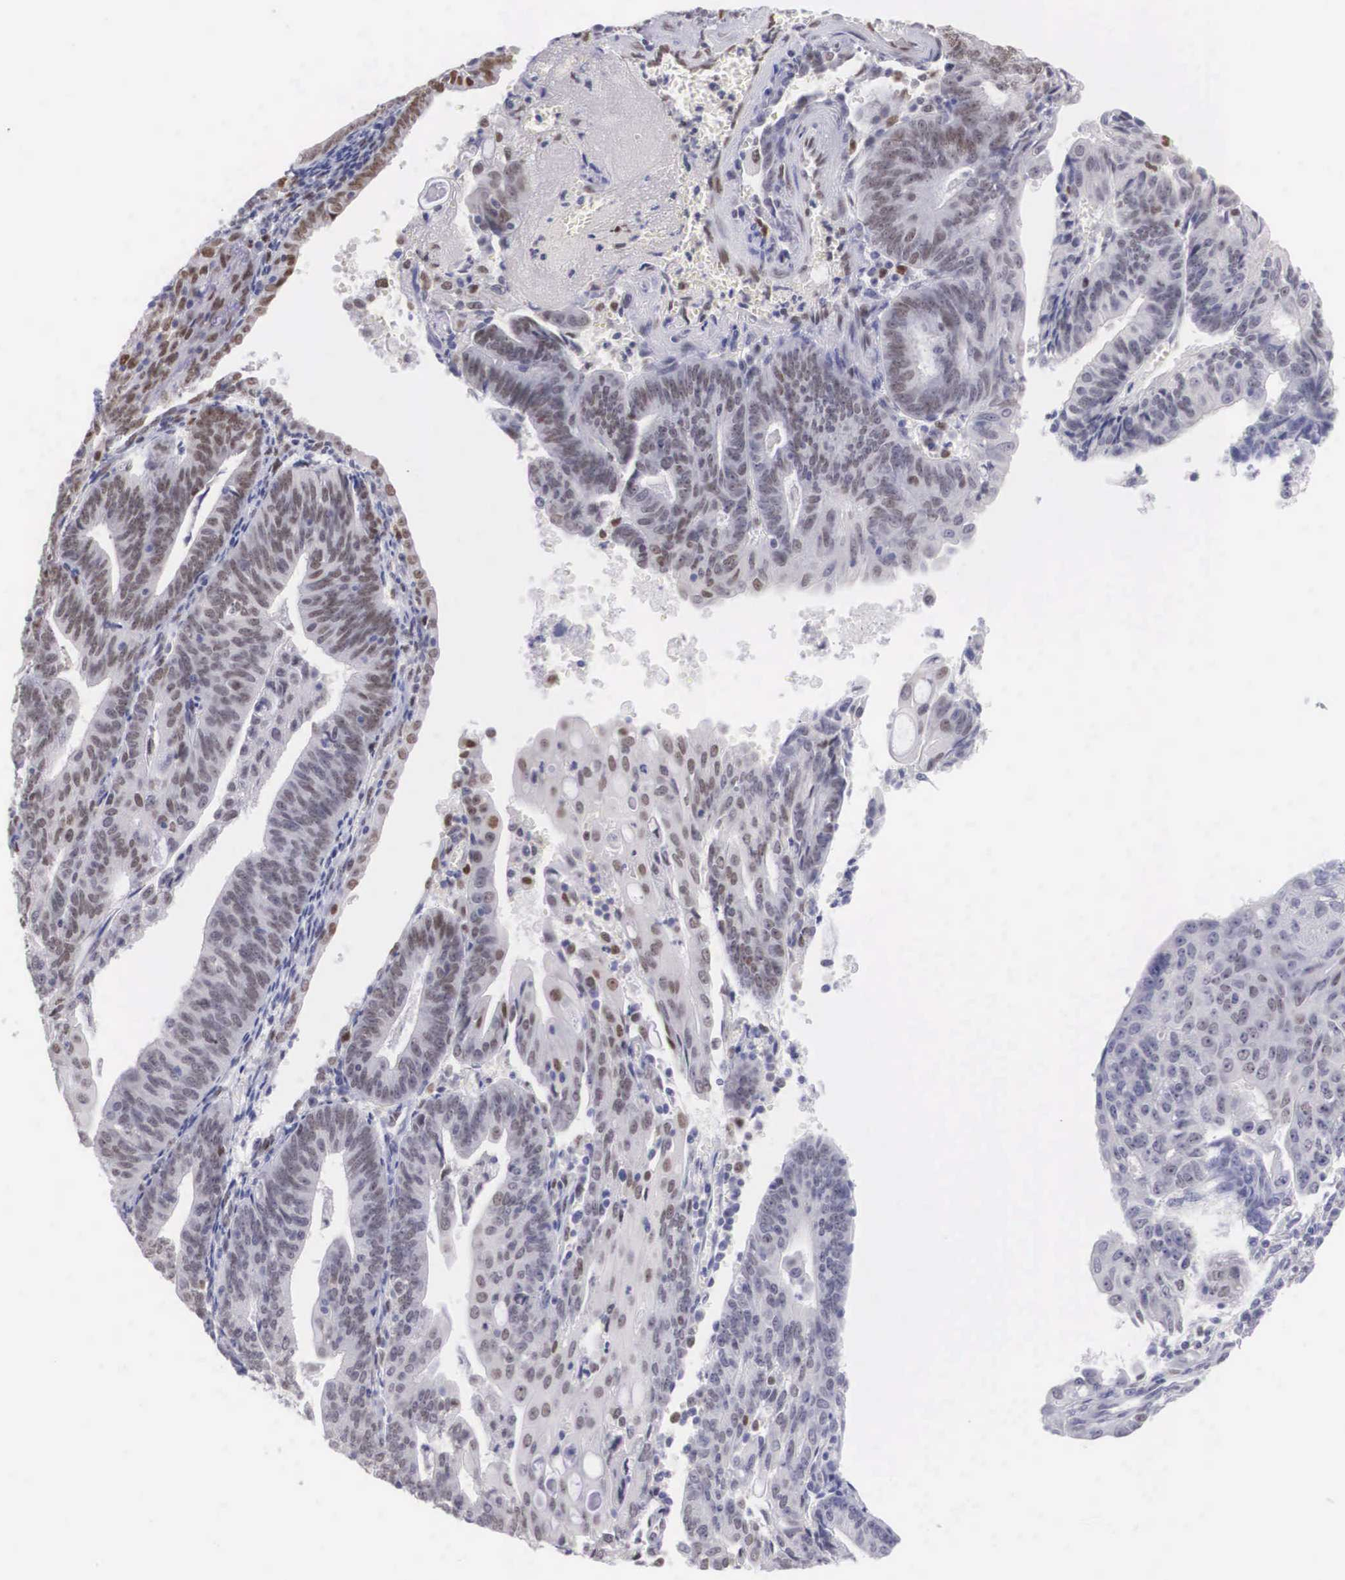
{"staining": {"intensity": "weak", "quantity": "25%-75%", "location": "nuclear"}, "tissue": "endometrial cancer", "cell_type": "Tumor cells", "image_type": "cancer", "snomed": [{"axis": "morphology", "description": "Adenocarcinoma, NOS"}, {"axis": "topography", "description": "Endometrium"}], "caption": "Protein expression by immunohistochemistry shows weak nuclear staining in approximately 25%-75% of tumor cells in endometrial adenocarcinoma.", "gene": "ETV6", "patient": {"sex": "female", "age": 56}}